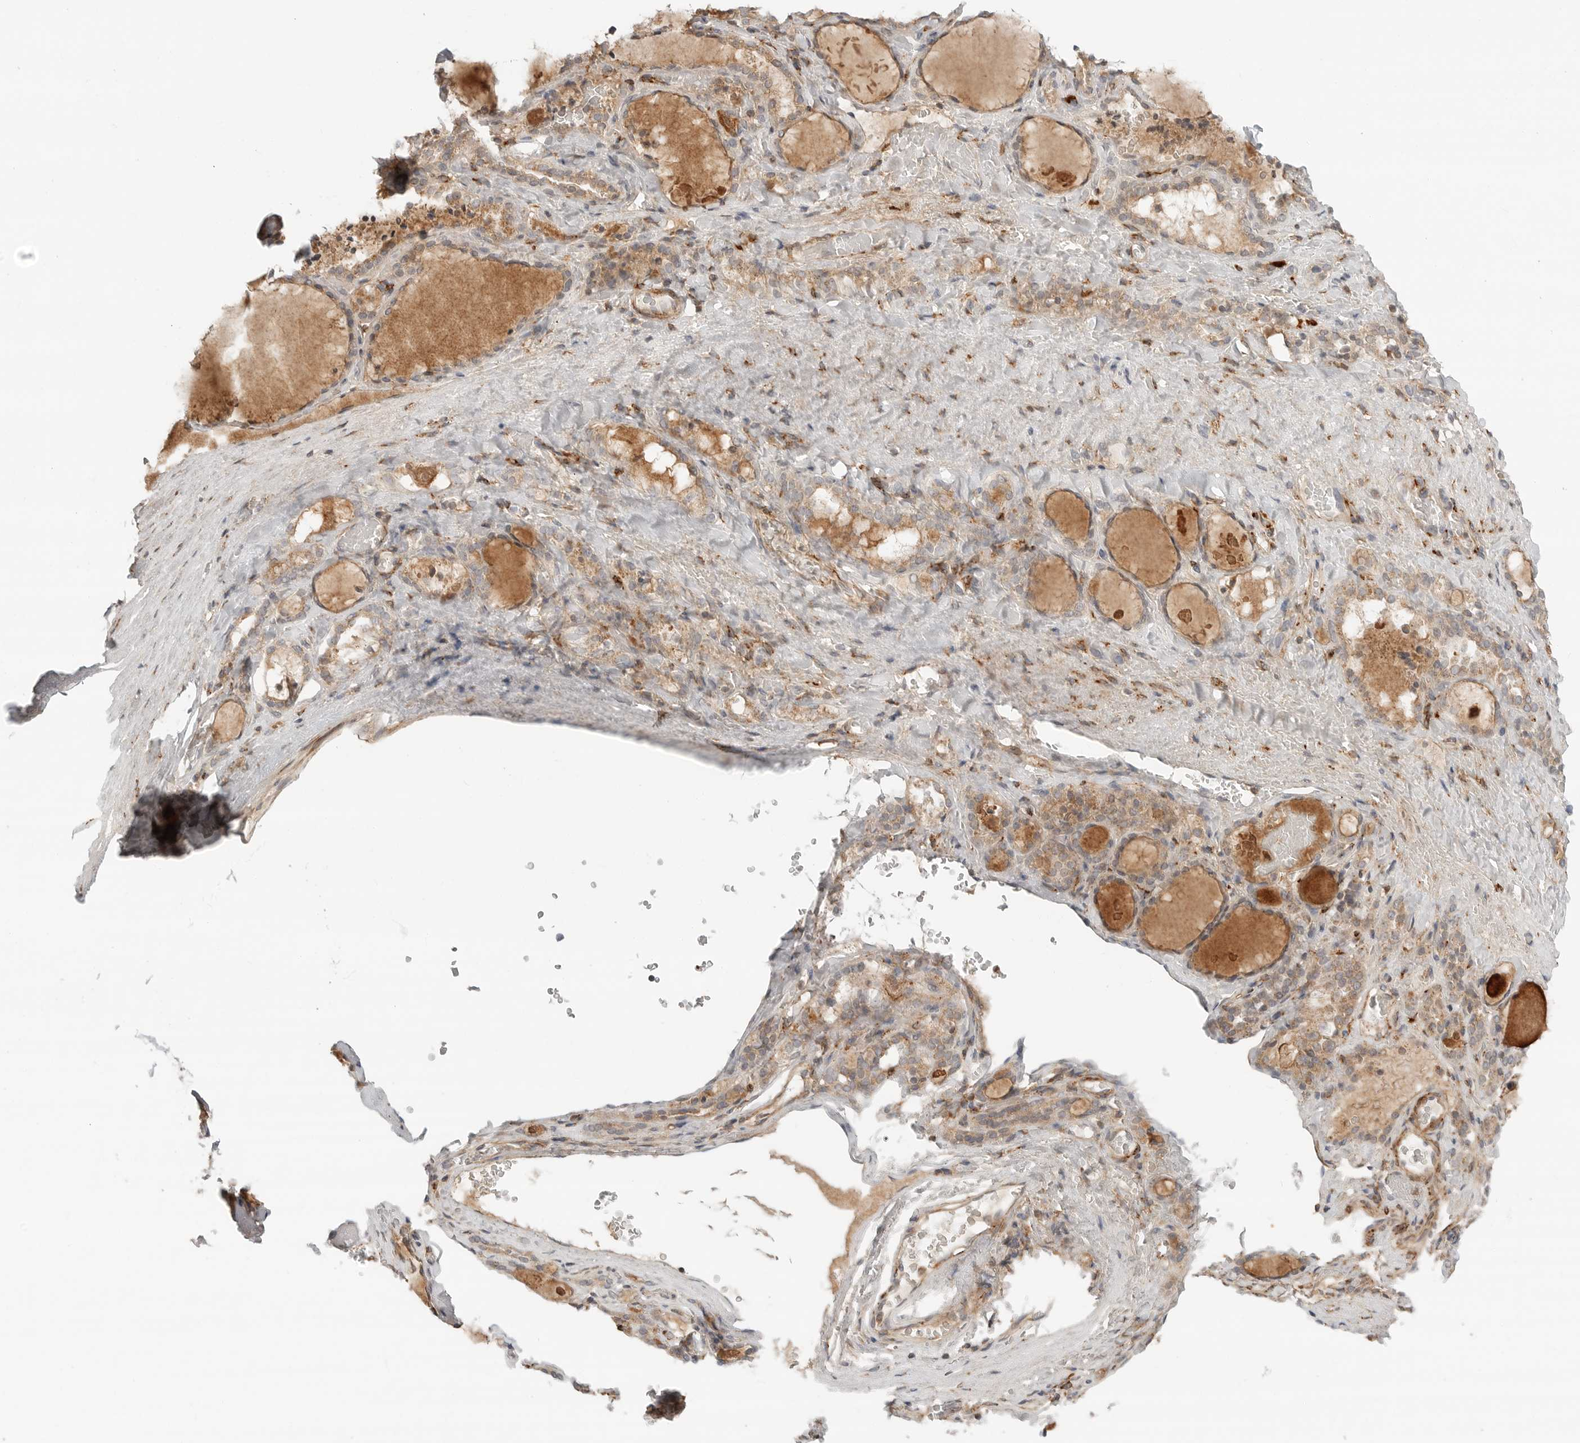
{"staining": {"intensity": "moderate", "quantity": "25%-75%", "location": "cytoplasmic/membranous"}, "tissue": "thyroid gland", "cell_type": "Glandular cells", "image_type": "normal", "snomed": [{"axis": "morphology", "description": "Normal tissue, NOS"}, {"axis": "topography", "description": "Thyroid gland"}], "caption": "Normal thyroid gland reveals moderate cytoplasmic/membranous expression in approximately 25%-75% of glandular cells, visualized by immunohistochemistry. The staining was performed using DAB (3,3'-diaminobenzidine) to visualize the protein expression in brown, while the nuclei were stained in blue with hematoxylin (Magnification: 20x).", "gene": "C1QTNF1", "patient": {"sex": "female", "age": 22}}